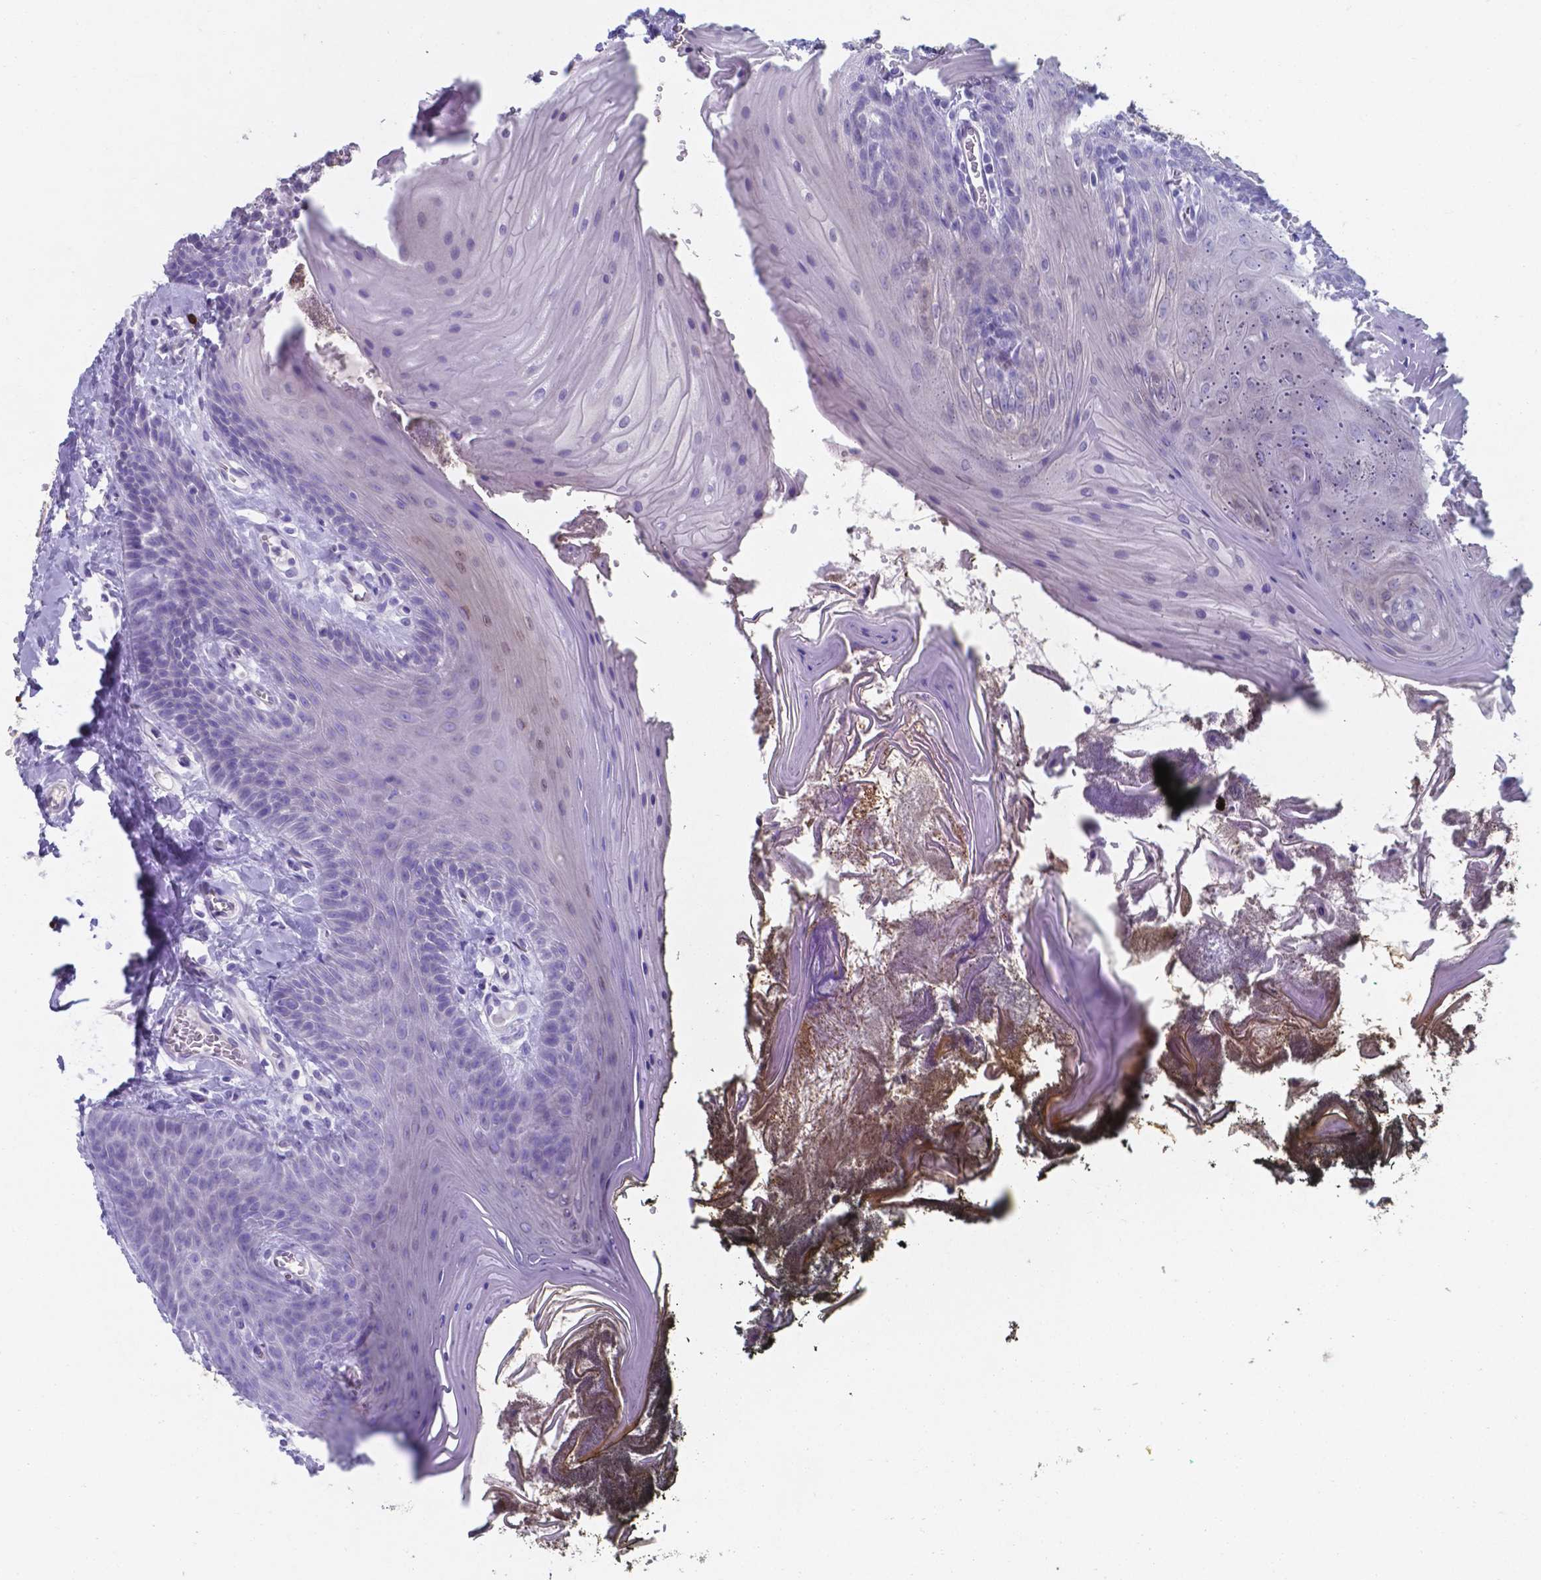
{"staining": {"intensity": "negative", "quantity": "none", "location": "none"}, "tissue": "oral mucosa", "cell_type": "Squamous epithelial cells", "image_type": "normal", "snomed": [{"axis": "morphology", "description": "Normal tissue, NOS"}, {"axis": "topography", "description": "Oral tissue"}], "caption": "Micrograph shows no significant protein staining in squamous epithelial cells of unremarkable oral mucosa.", "gene": "UBE2J1", "patient": {"sex": "male", "age": 9}}